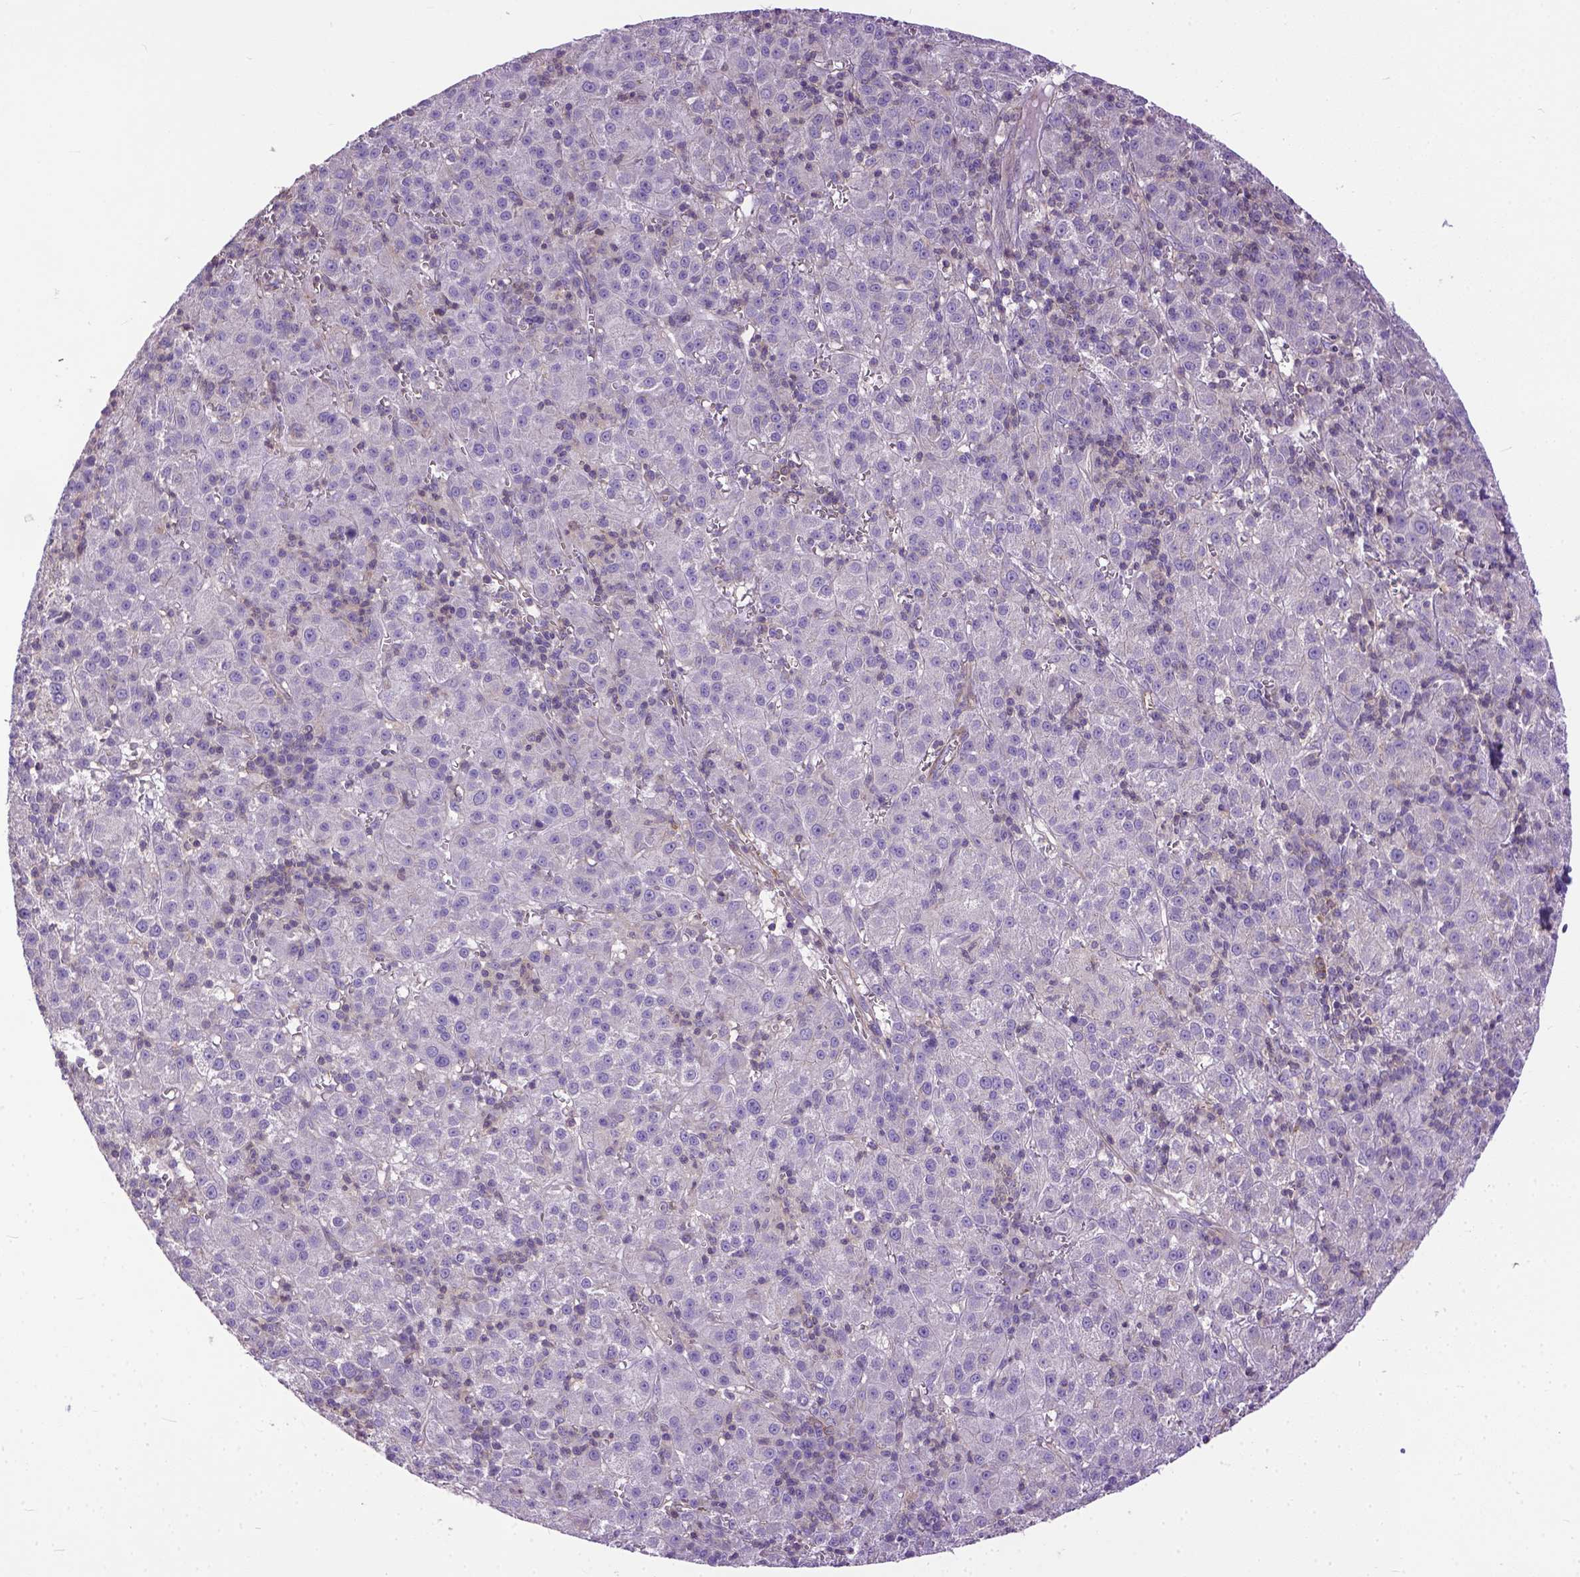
{"staining": {"intensity": "negative", "quantity": "none", "location": "none"}, "tissue": "liver cancer", "cell_type": "Tumor cells", "image_type": "cancer", "snomed": [{"axis": "morphology", "description": "Carcinoma, Hepatocellular, NOS"}, {"axis": "topography", "description": "Liver"}], "caption": "An immunohistochemistry (IHC) photomicrograph of liver cancer (hepatocellular carcinoma) is shown. There is no staining in tumor cells of liver cancer (hepatocellular carcinoma). (DAB (3,3'-diaminobenzidine) immunohistochemistry with hematoxylin counter stain).", "gene": "BANF2", "patient": {"sex": "female", "age": 60}}